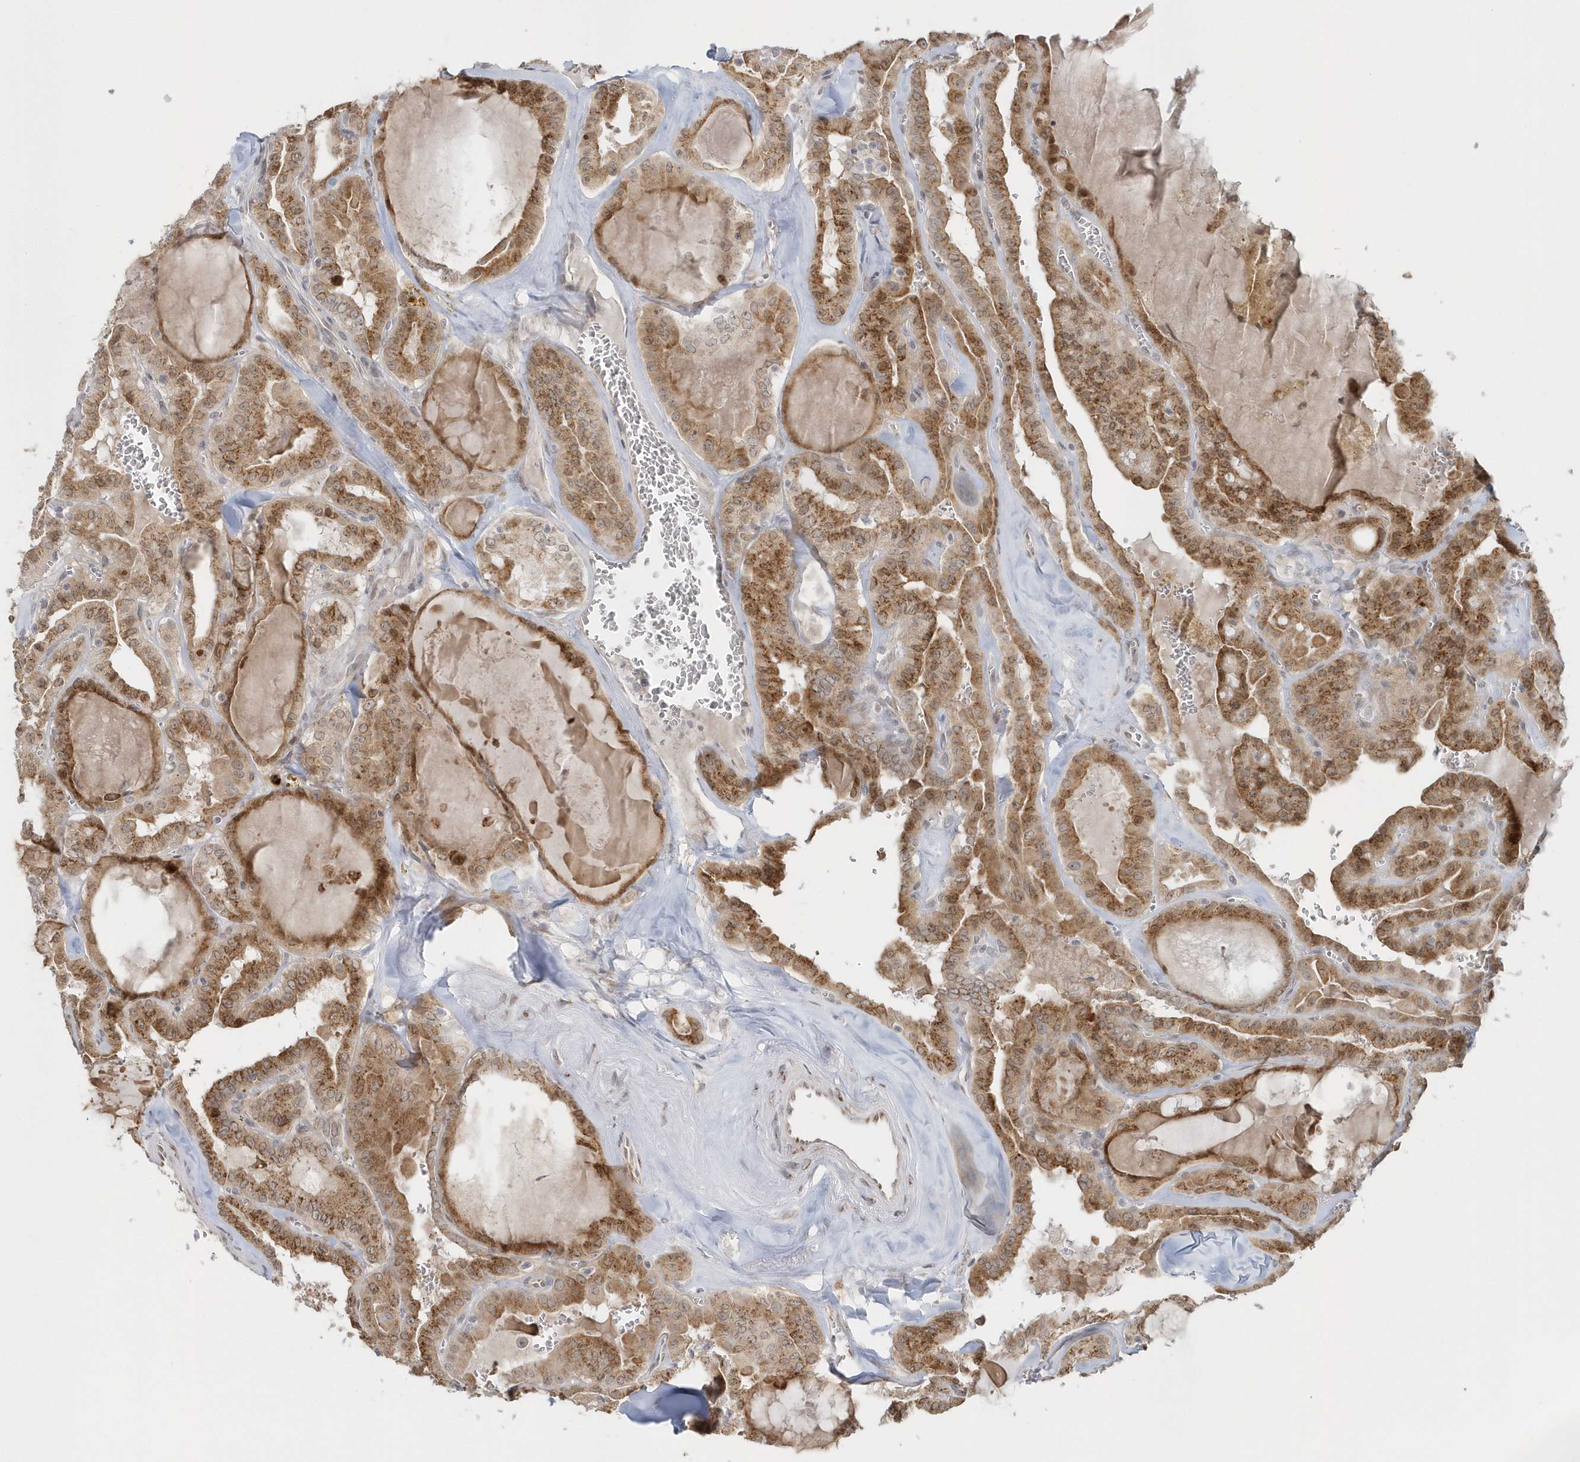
{"staining": {"intensity": "moderate", "quantity": ">75%", "location": "cytoplasmic/membranous"}, "tissue": "thyroid cancer", "cell_type": "Tumor cells", "image_type": "cancer", "snomed": [{"axis": "morphology", "description": "Papillary adenocarcinoma, NOS"}, {"axis": "topography", "description": "Thyroid gland"}], "caption": "Thyroid papillary adenocarcinoma tissue displays moderate cytoplasmic/membranous positivity in approximately >75% of tumor cells, visualized by immunohistochemistry.", "gene": "DHFR", "patient": {"sex": "male", "age": 52}}